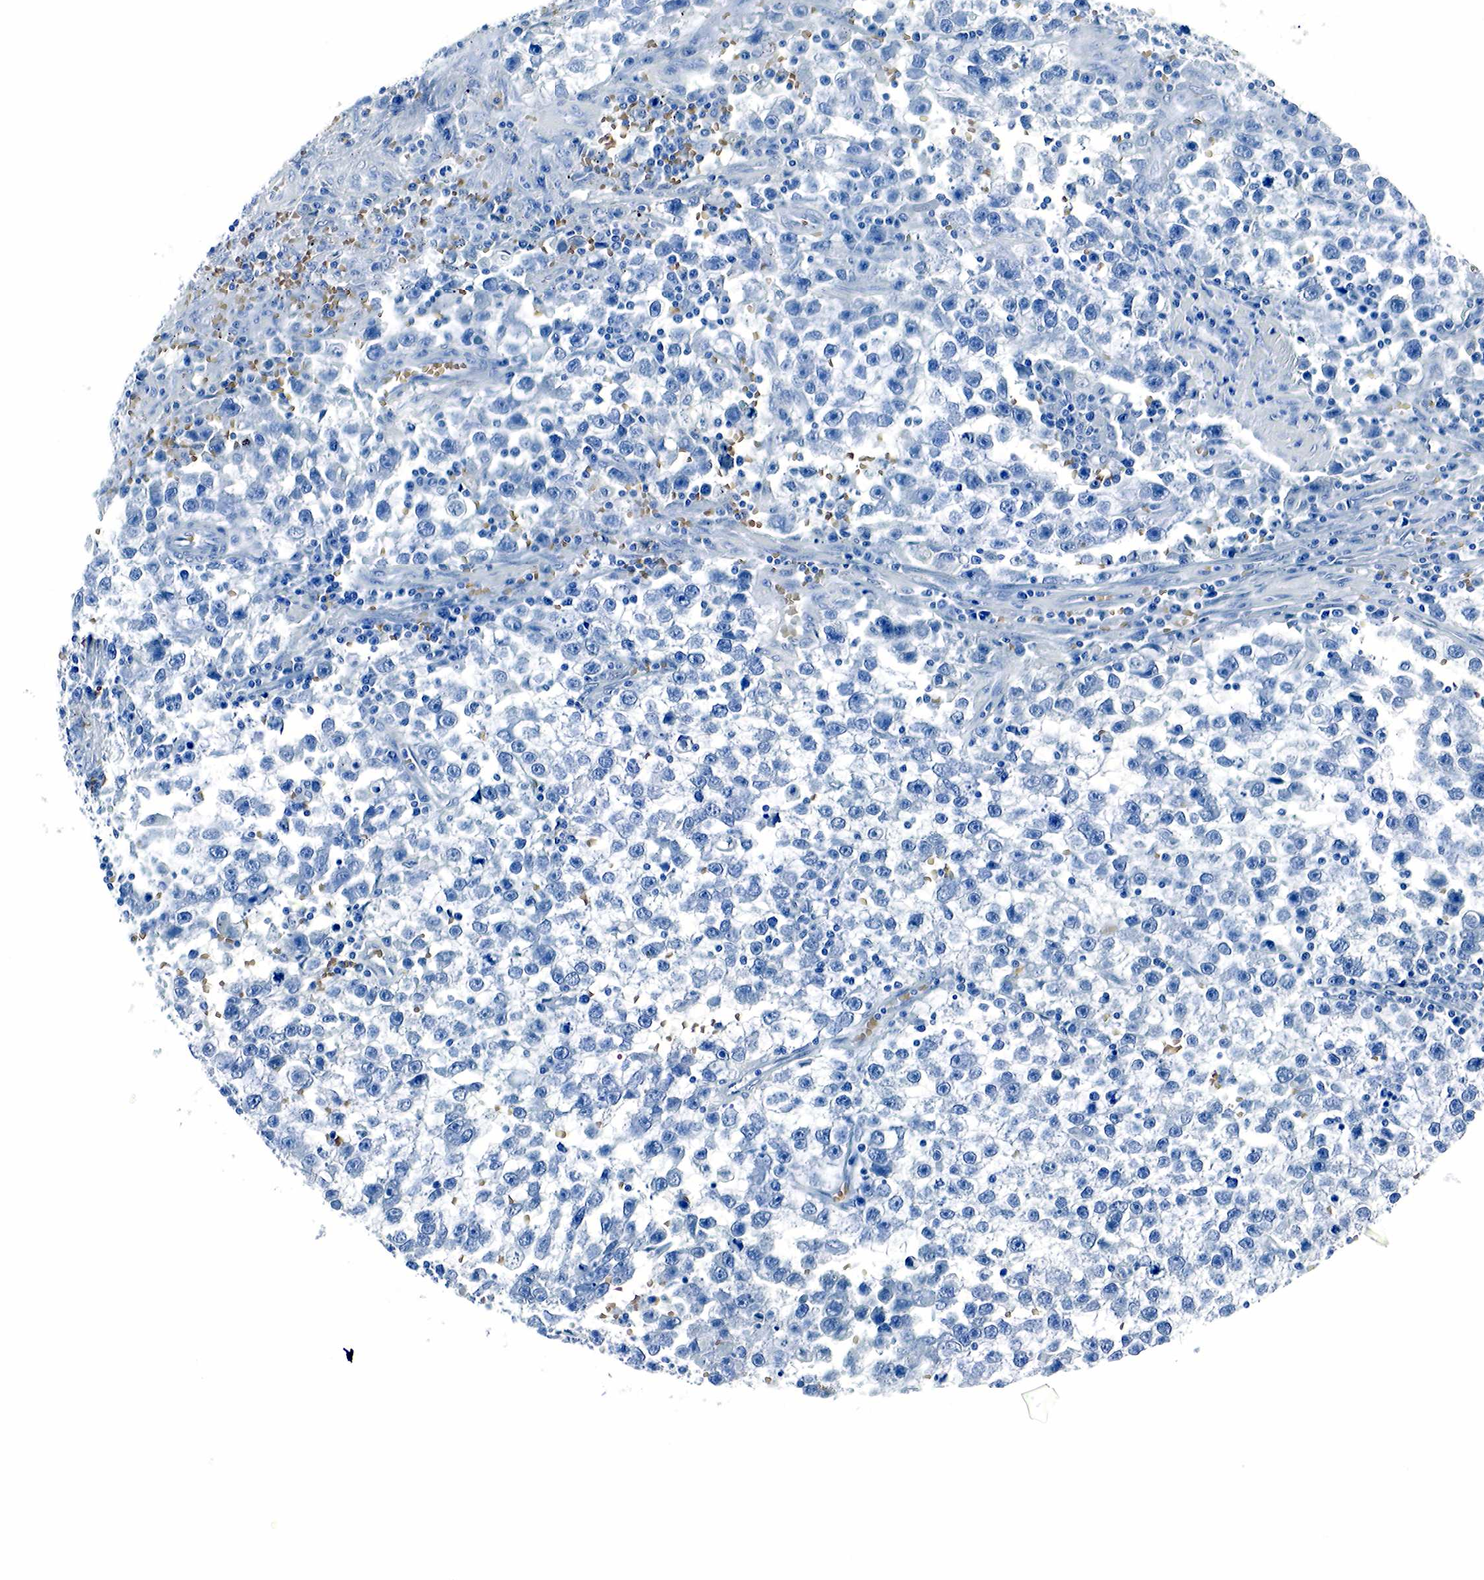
{"staining": {"intensity": "negative", "quantity": "none", "location": "none"}, "tissue": "testis cancer", "cell_type": "Tumor cells", "image_type": "cancer", "snomed": [{"axis": "morphology", "description": "Seminoma, NOS"}, {"axis": "topography", "description": "Testis"}], "caption": "IHC micrograph of neoplastic tissue: human testis cancer (seminoma) stained with DAB (3,3'-diaminobenzidine) demonstrates no significant protein positivity in tumor cells.", "gene": "GCG", "patient": {"sex": "male", "age": 33}}